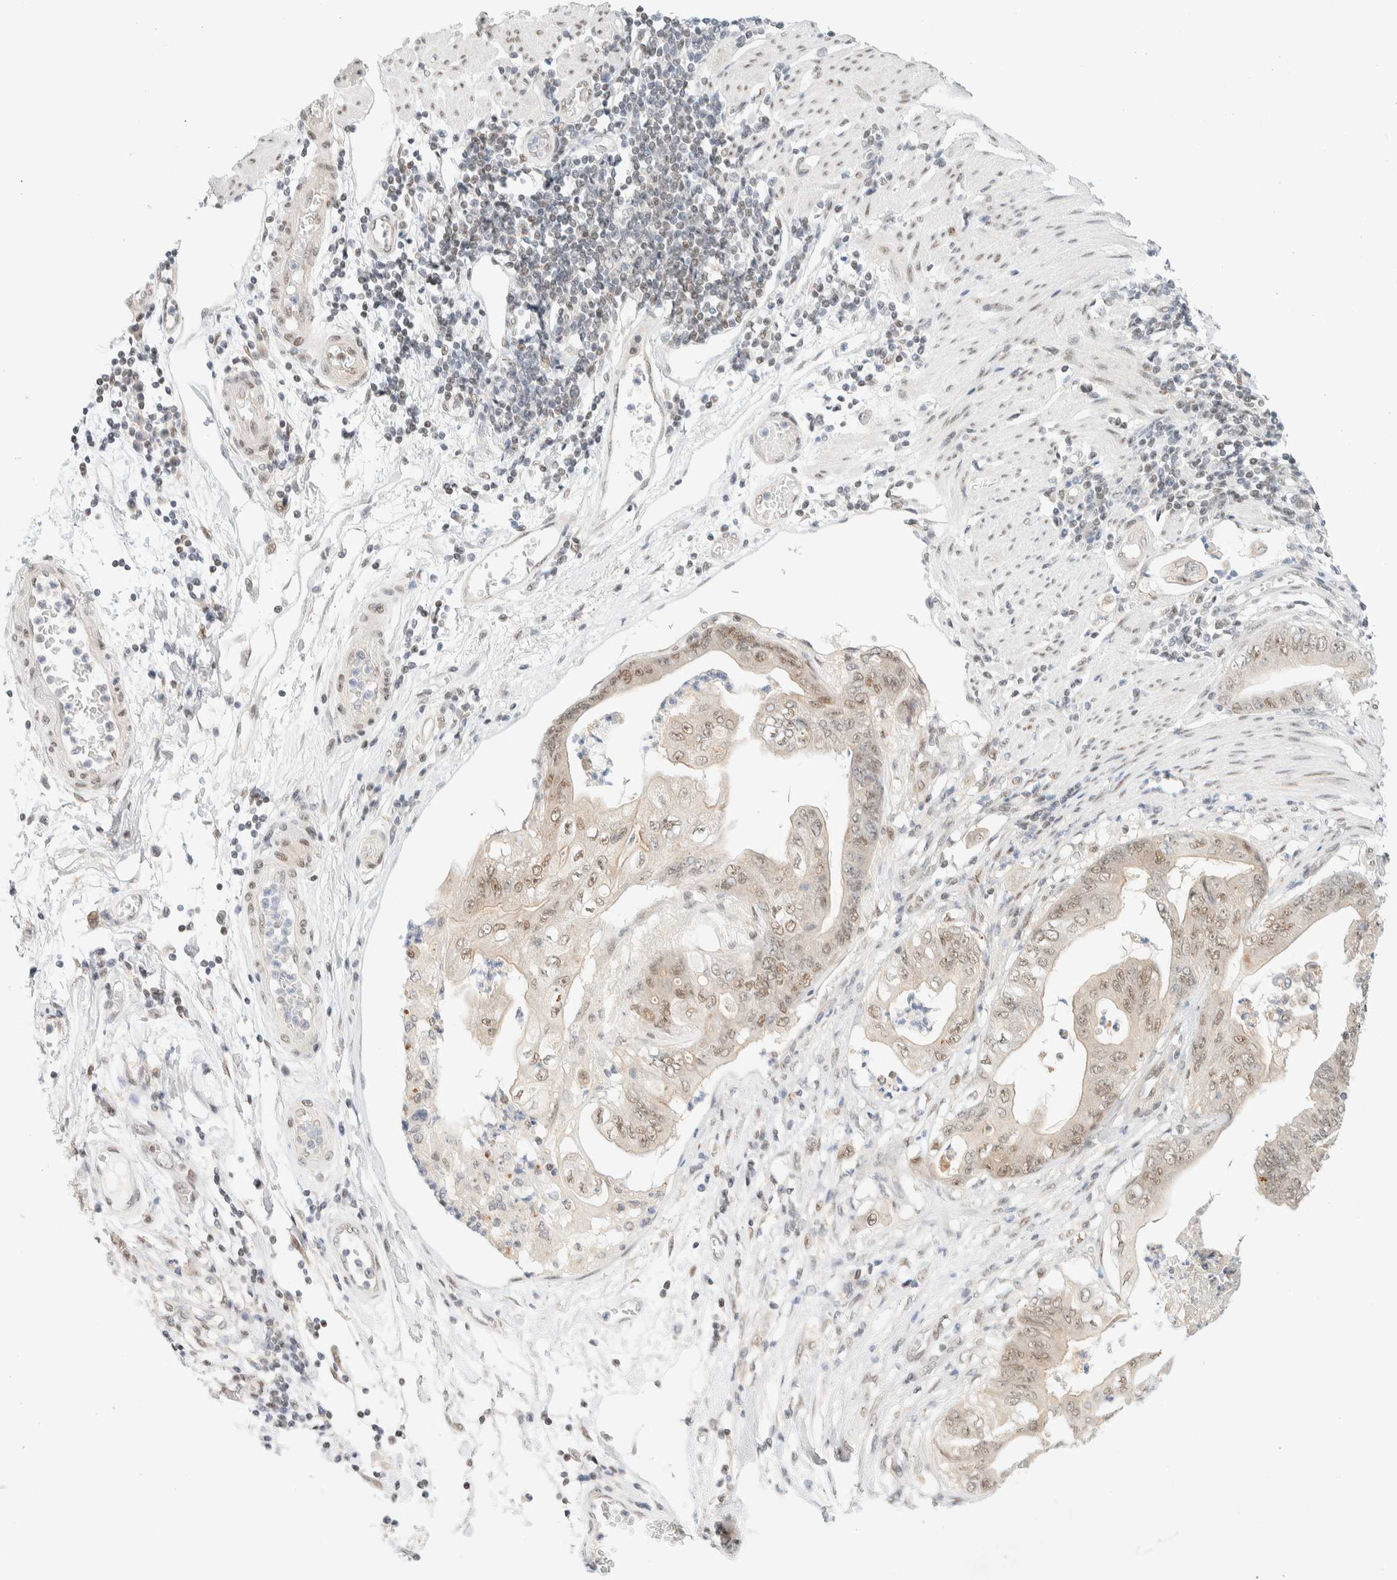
{"staining": {"intensity": "weak", "quantity": ">75%", "location": "nuclear"}, "tissue": "stomach cancer", "cell_type": "Tumor cells", "image_type": "cancer", "snomed": [{"axis": "morphology", "description": "Adenocarcinoma, NOS"}, {"axis": "topography", "description": "Stomach"}], "caption": "This is a micrograph of immunohistochemistry staining of stomach cancer (adenocarcinoma), which shows weak staining in the nuclear of tumor cells.", "gene": "PYGO2", "patient": {"sex": "female", "age": 73}}